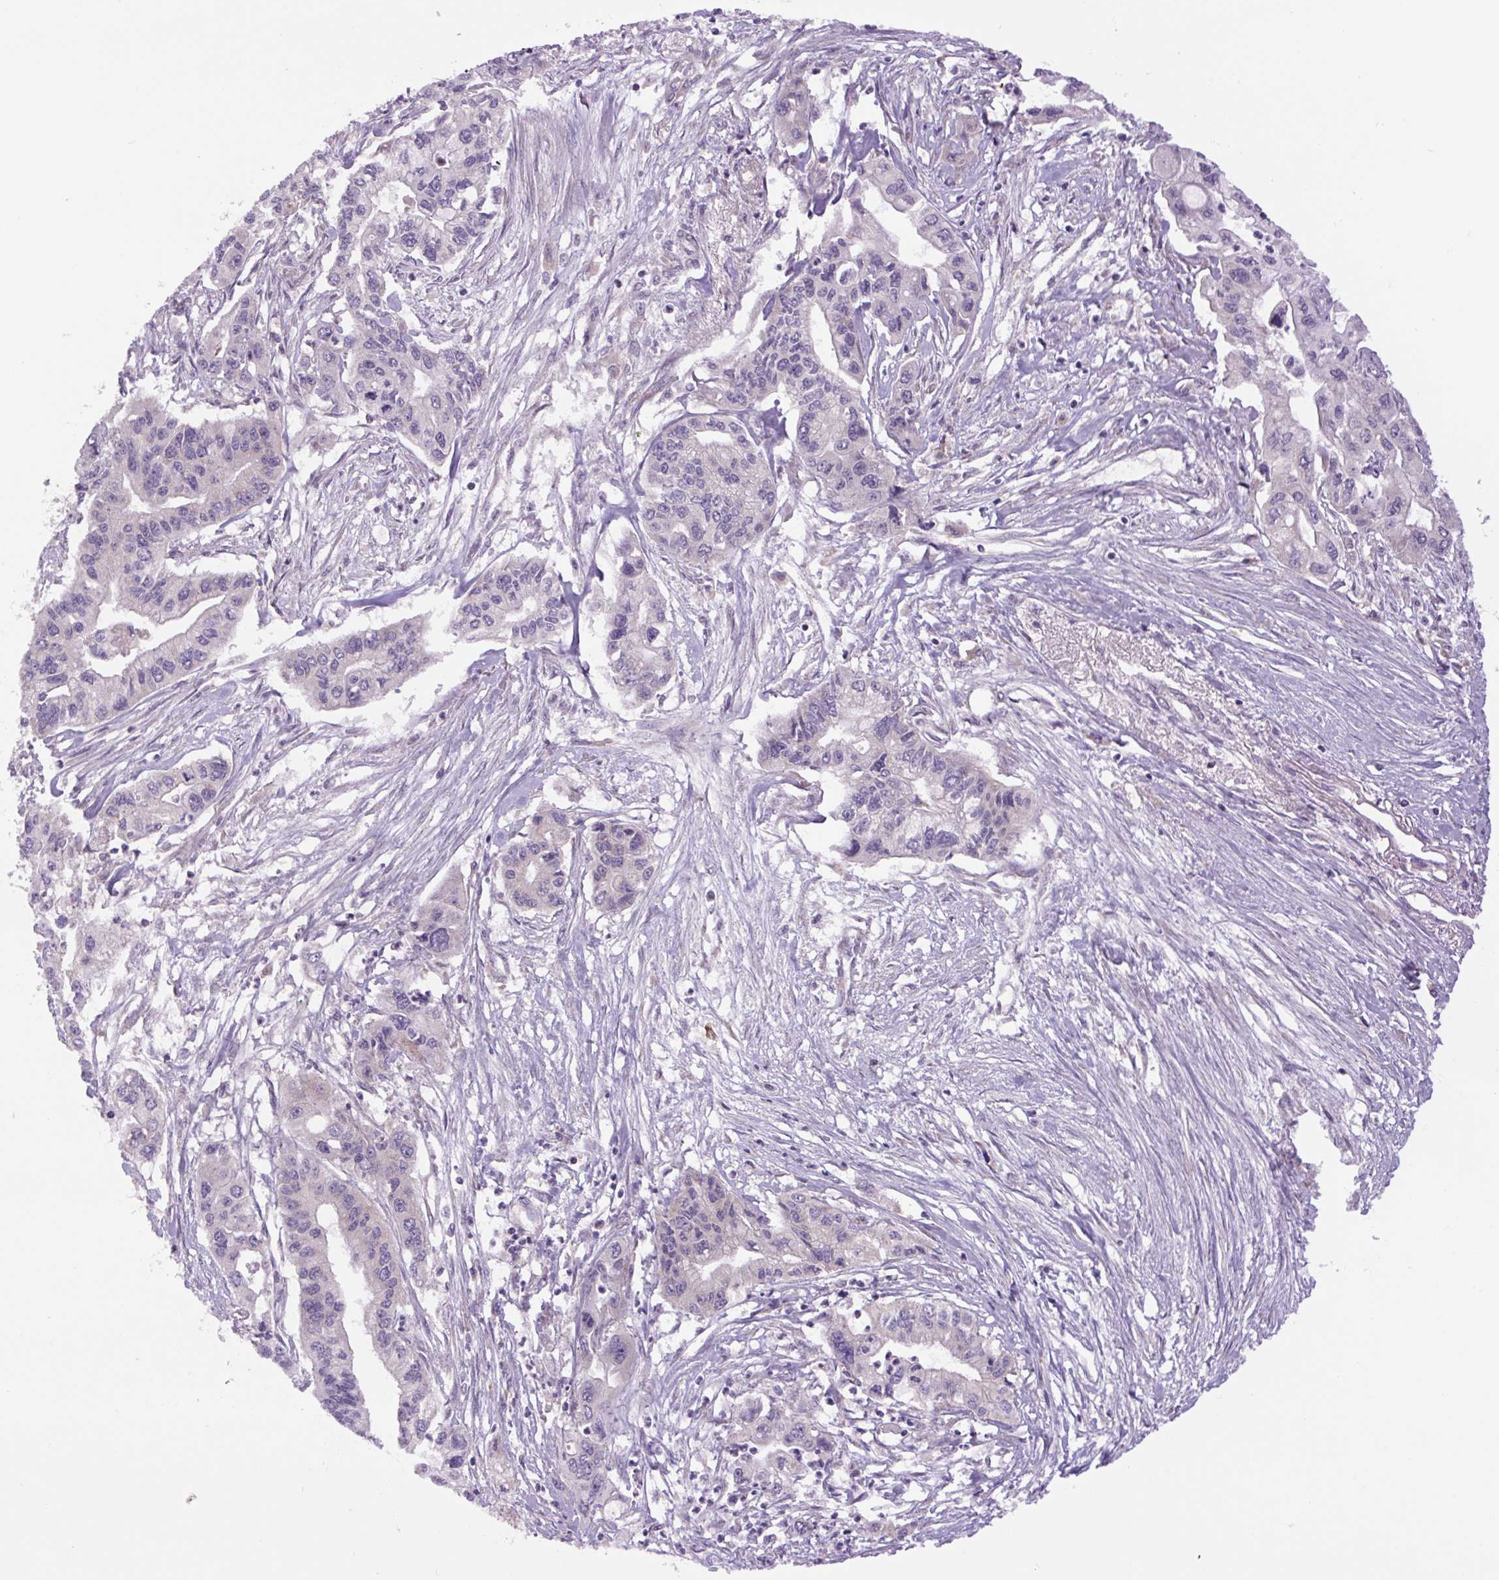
{"staining": {"intensity": "negative", "quantity": "none", "location": "none"}, "tissue": "pancreatic cancer", "cell_type": "Tumor cells", "image_type": "cancer", "snomed": [{"axis": "morphology", "description": "Adenocarcinoma, NOS"}, {"axis": "topography", "description": "Pancreas"}], "caption": "Adenocarcinoma (pancreatic) stained for a protein using immunohistochemistry (IHC) displays no positivity tumor cells.", "gene": "MINK1", "patient": {"sex": "male", "age": 62}}